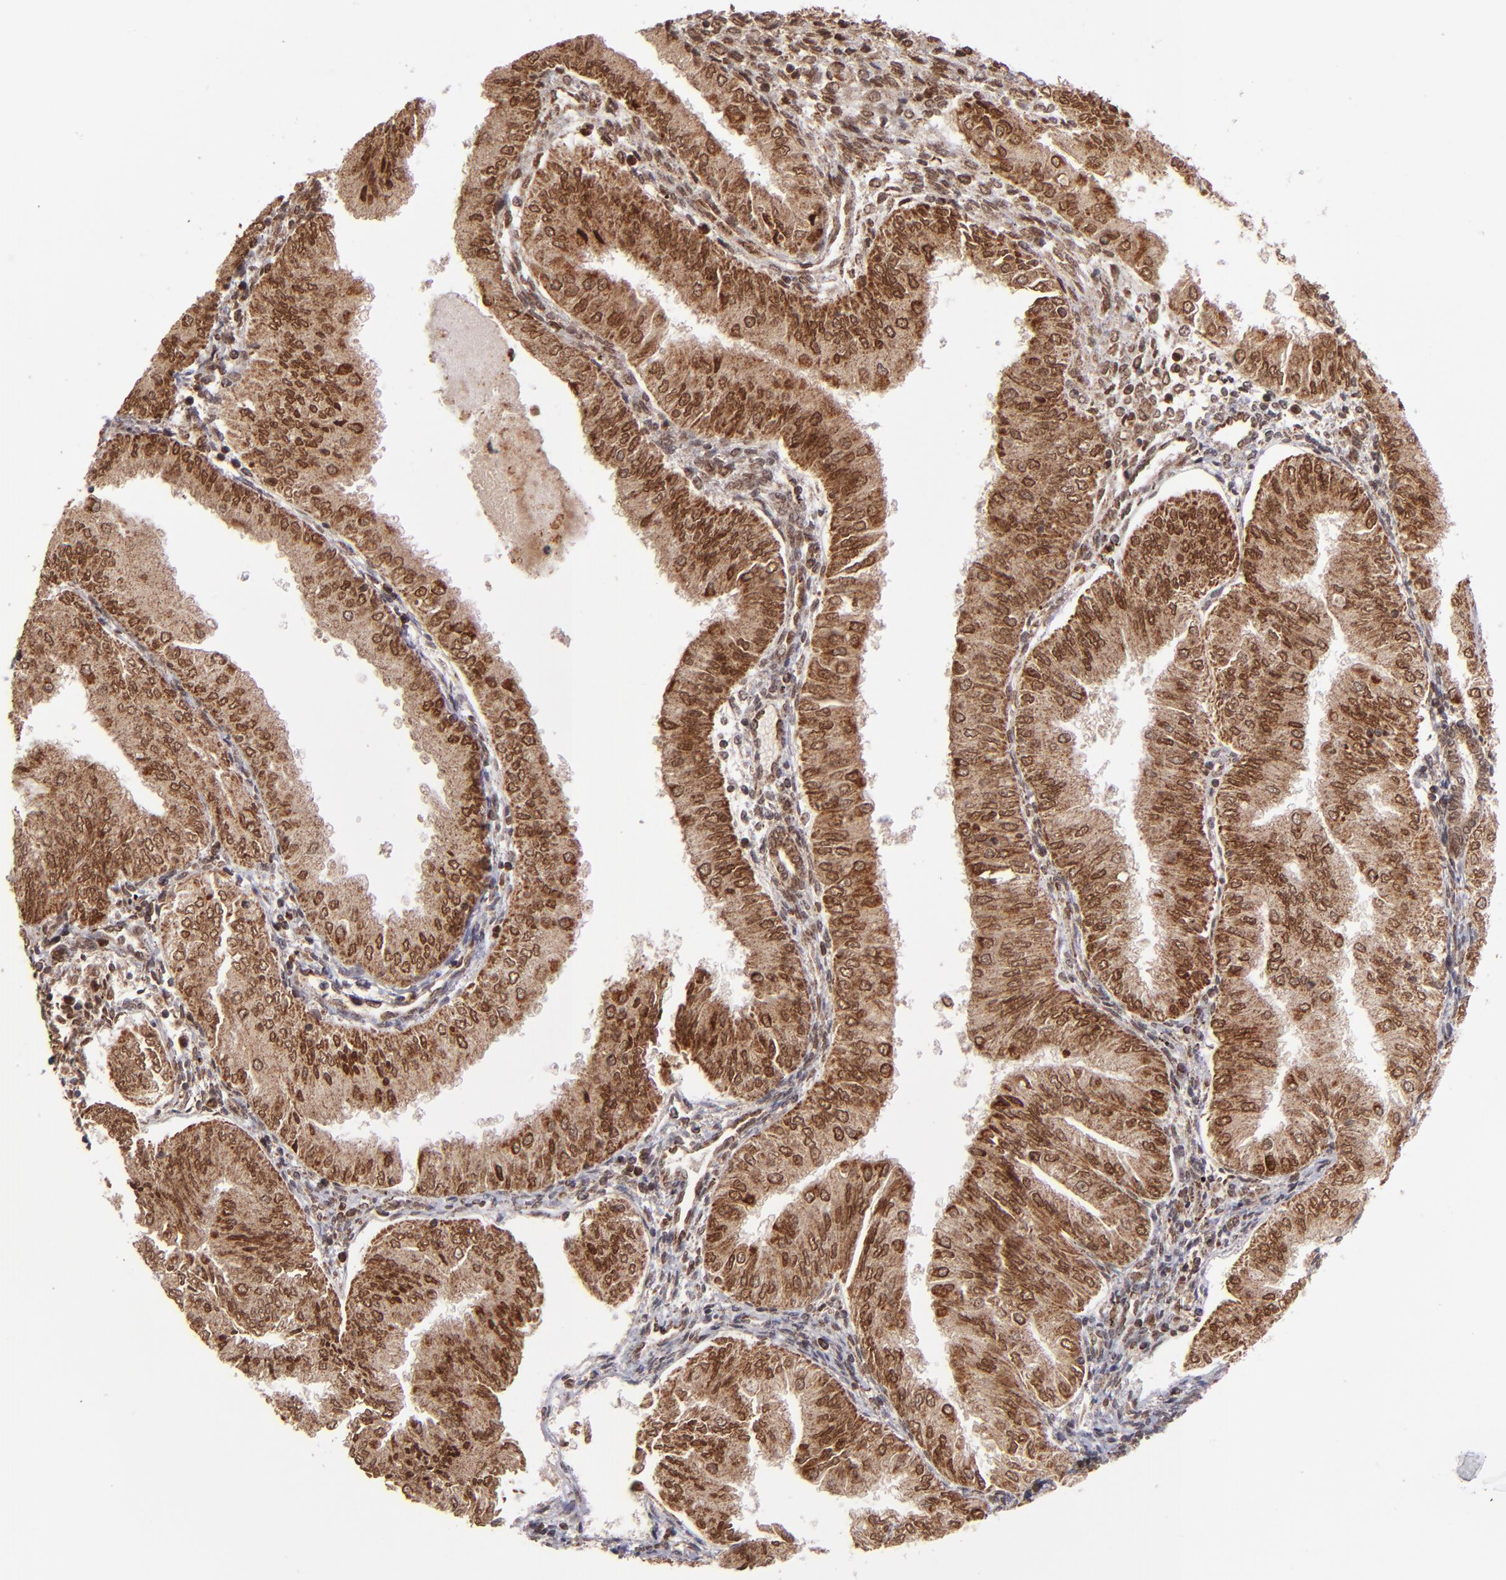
{"staining": {"intensity": "strong", "quantity": ">75%", "location": "cytoplasmic/membranous,nuclear"}, "tissue": "endometrial cancer", "cell_type": "Tumor cells", "image_type": "cancer", "snomed": [{"axis": "morphology", "description": "Adenocarcinoma, NOS"}, {"axis": "topography", "description": "Endometrium"}], "caption": "About >75% of tumor cells in human adenocarcinoma (endometrial) demonstrate strong cytoplasmic/membranous and nuclear protein positivity as visualized by brown immunohistochemical staining.", "gene": "TOP1MT", "patient": {"sex": "female", "age": 53}}